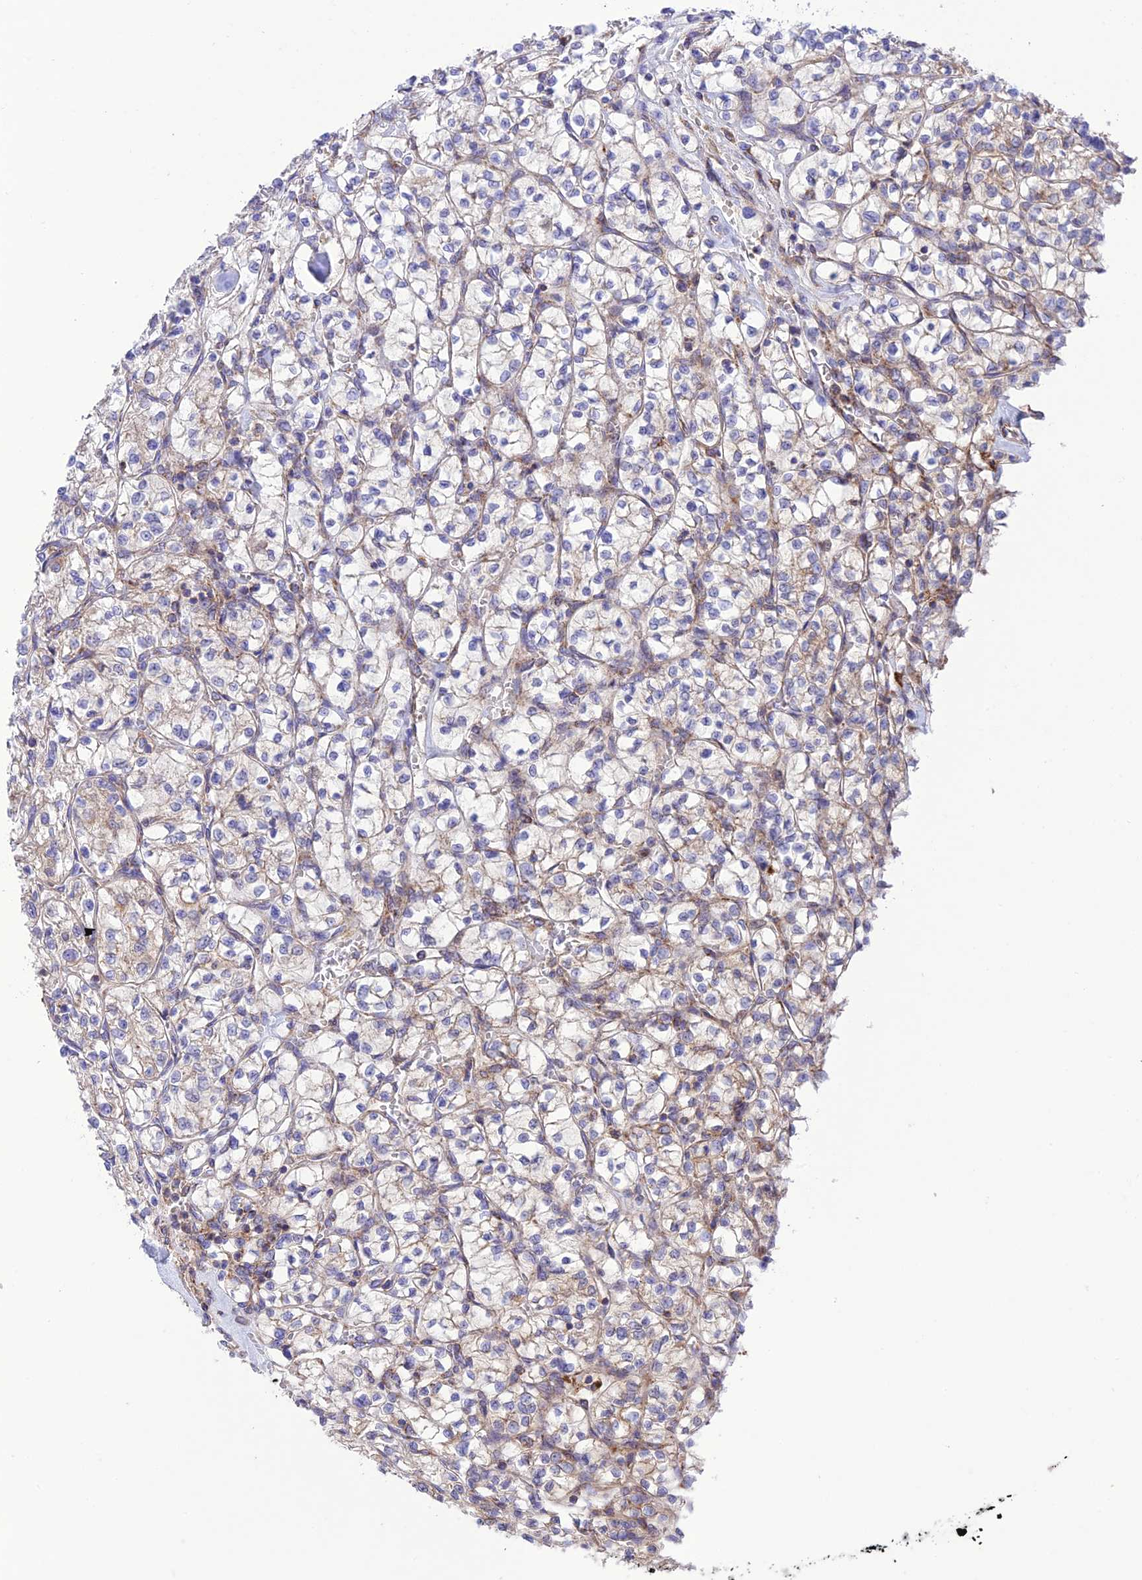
{"staining": {"intensity": "weak", "quantity": "25%-75%", "location": "cytoplasmic/membranous"}, "tissue": "renal cancer", "cell_type": "Tumor cells", "image_type": "cancer", "snomed": [{"axis": "morphology", "description": "Adenocarcinoma, NOS"}, {"axis": "topography", "description": "Kidney"}], "caption": "The image shows a brown stain indicating the presence of a protein in the cytoplasmic/membranous of tumor cells in renal cancer (adenocarcinoma).", "gene": "UAP1L1", "patient": {"sex": "female", "age": 64}}